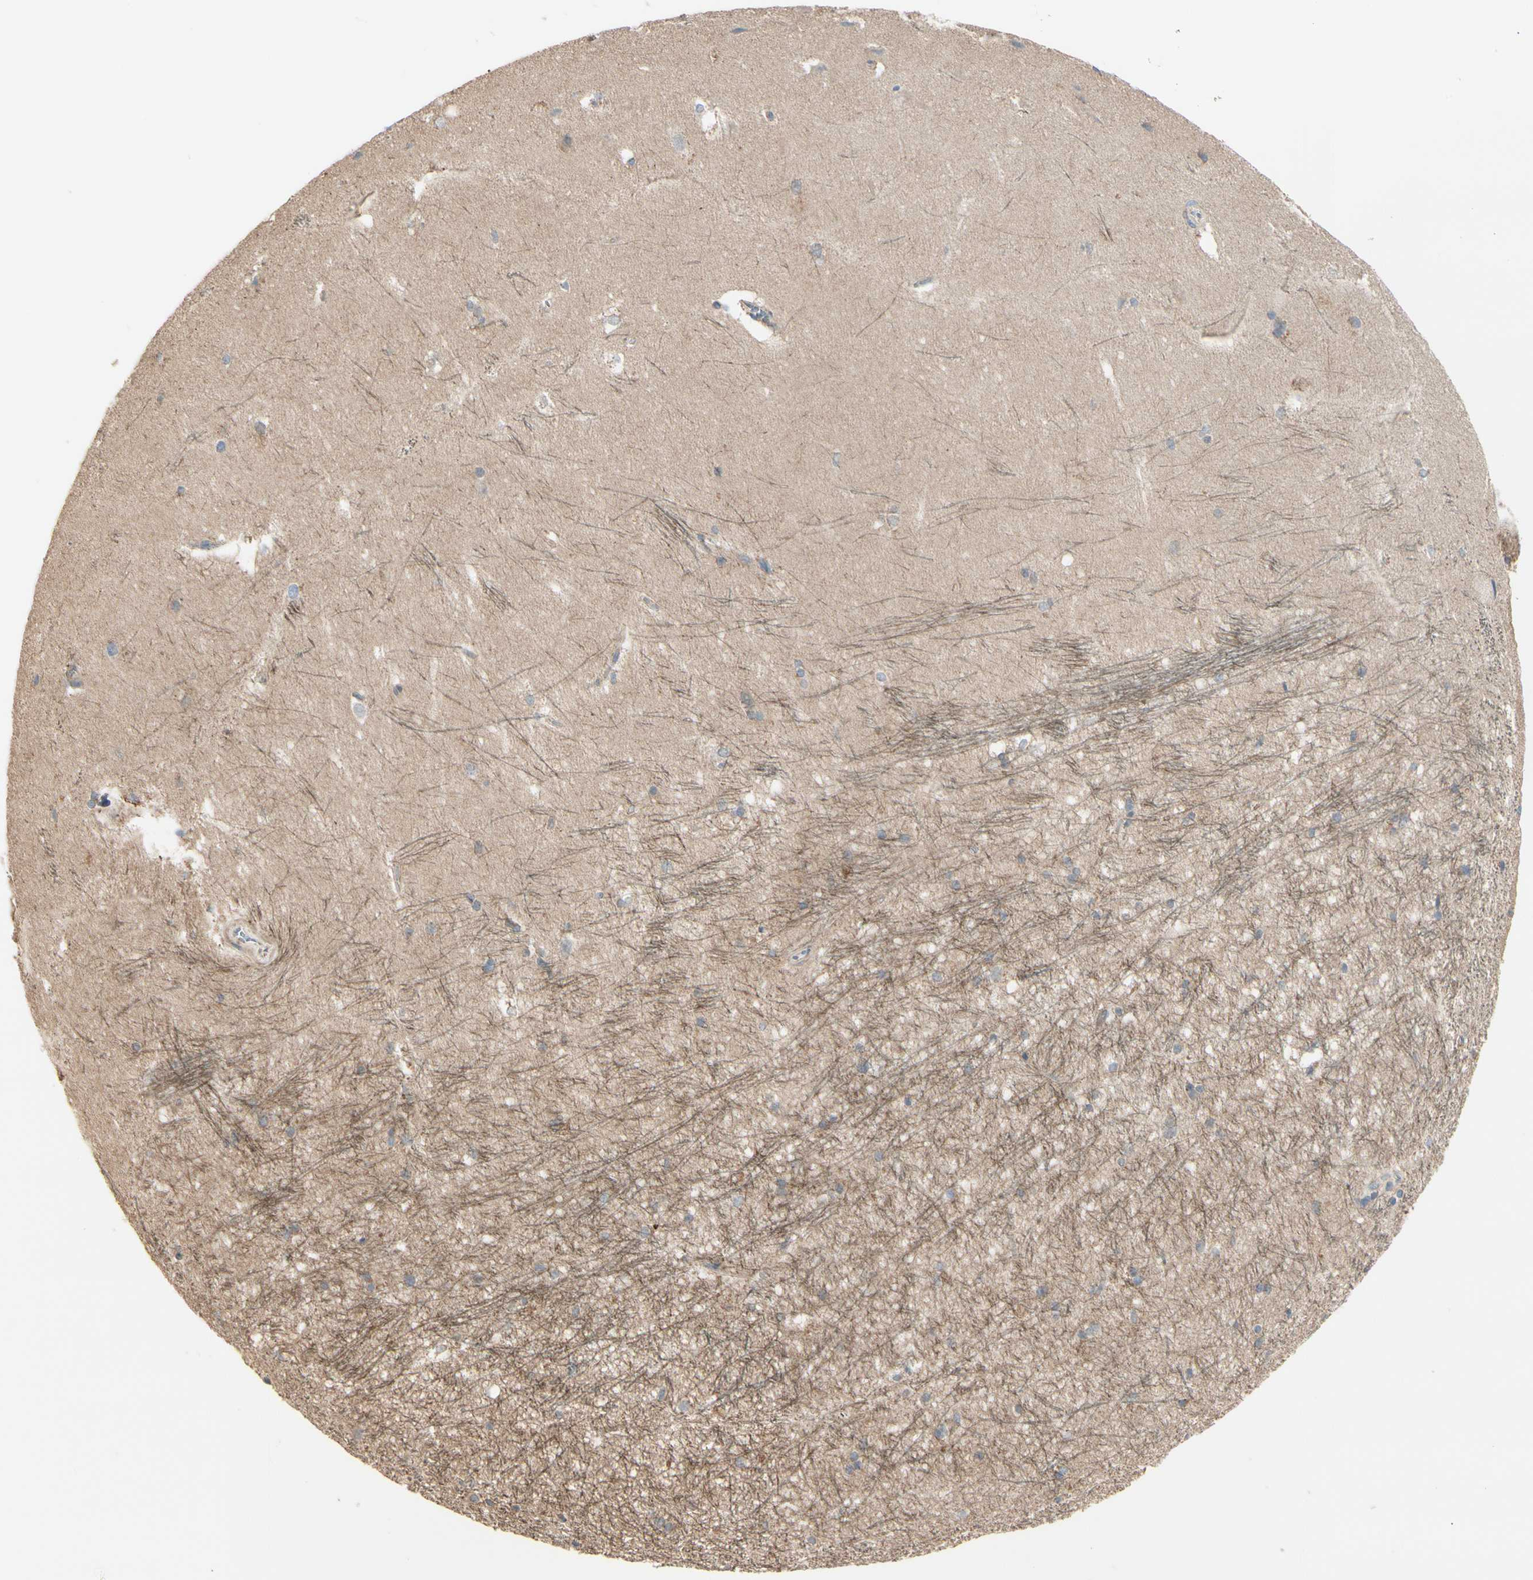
{"staining": {"intensity": "negative", "quantity": "none", "location": "none"}, "tissue": "hippocampus", "cell_type": "Glial cells", "image_type": "normal", "snomed": [{"axis": "morphology", "description": "Normal tissue, NOS"}, {"axis": "topography", "description": "Hippocampus"}], "caption": "A photomicrograph of human hippocampus is negative for staining in glial cells. The staining was performed using DAB to visualize the protein expression in brown, while the nuclei were stained in blue with hematoxylin (Magnification: 20x).", "gene": "EPHA3", "patient": {"sex": "female", "age": 19}}